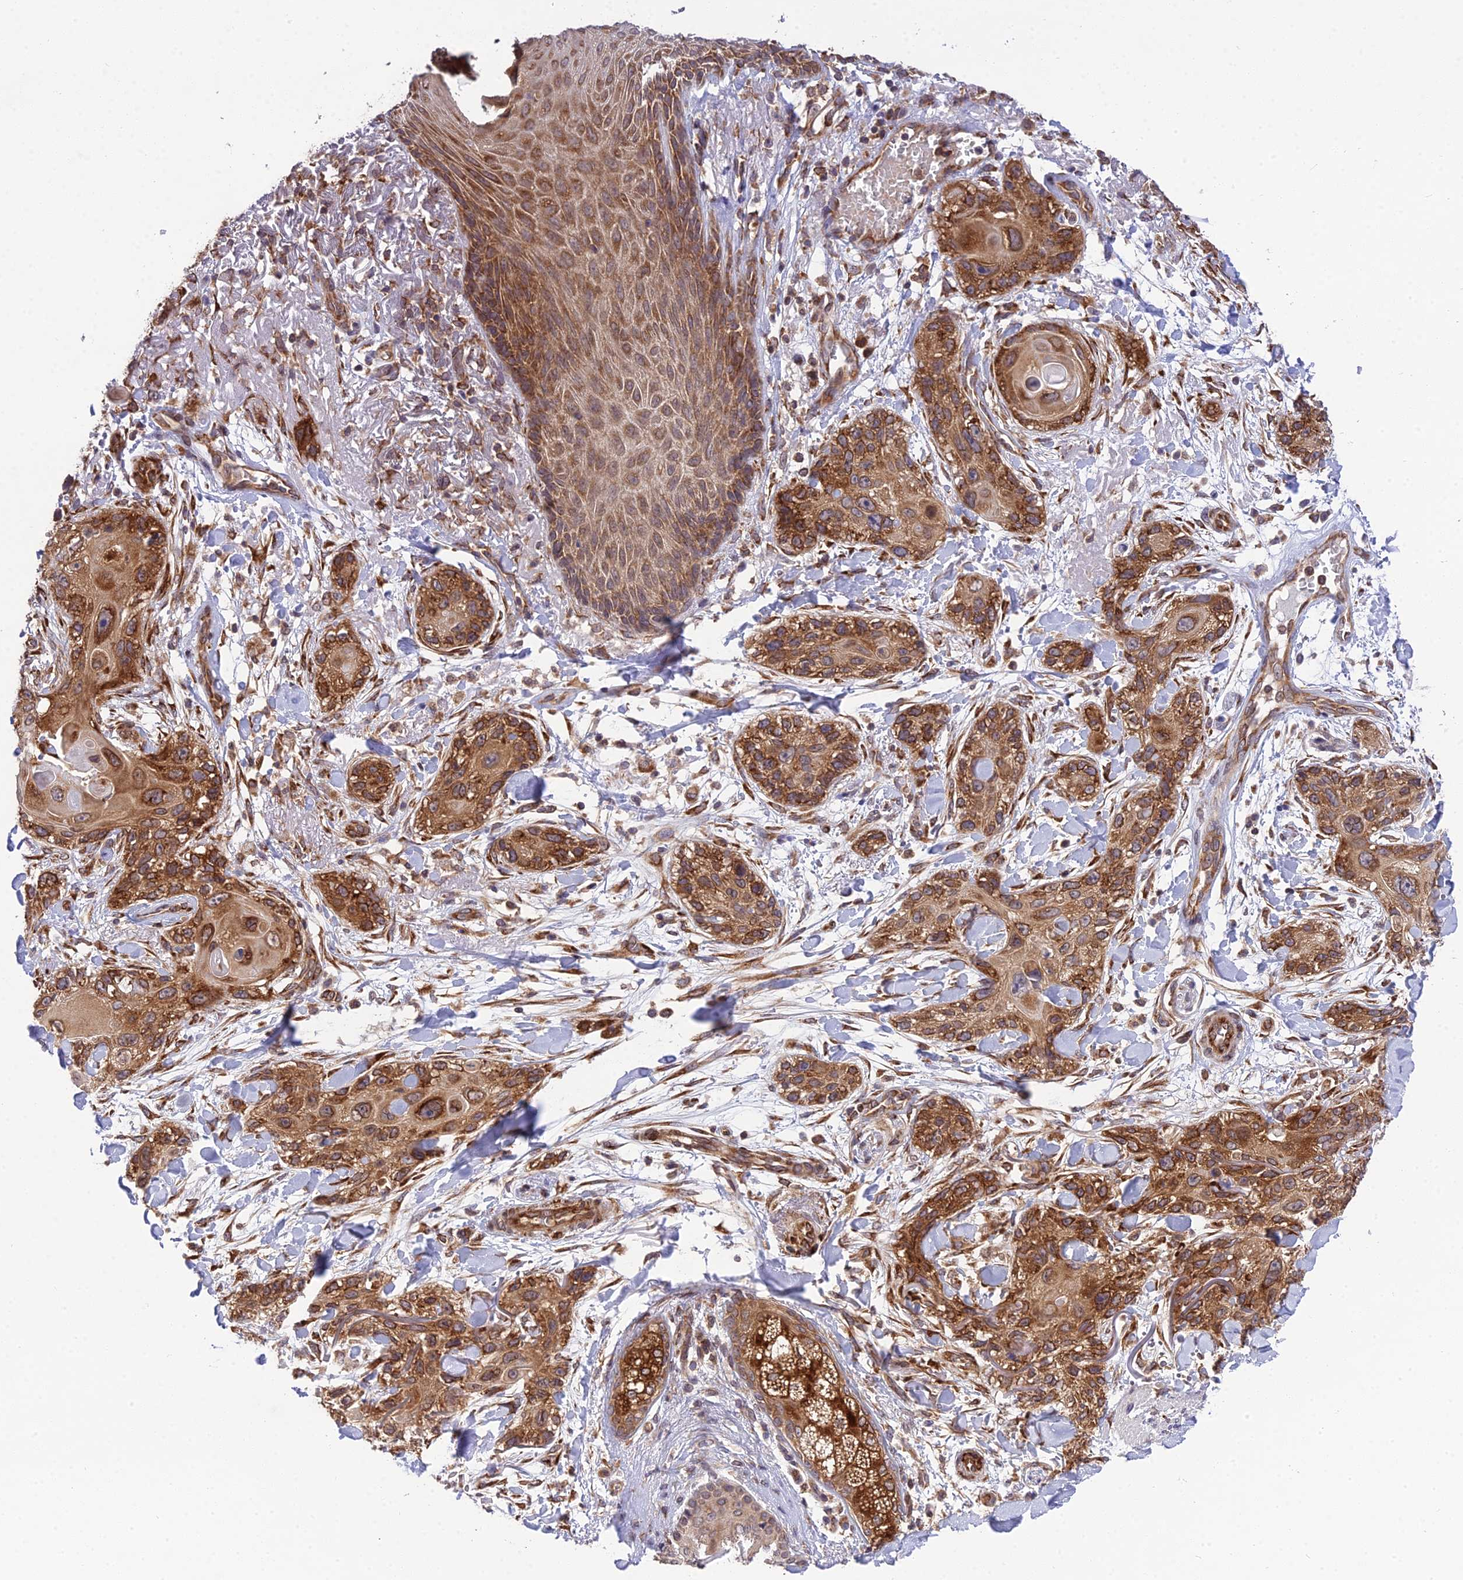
{"staining": {"intensity": "strong", "quantity": ">75%", "location": "cytoplasmic/membranous"}, "tissue": "skin cancer", "cell_type": "Tumor cells", "image_type": "cancer", "snomed": [{"axis": "morphology", "description": "Normal tissue, NOS"}, {"axis": "morphology", "description": "Squamous cell carcinoma, NOS"}, {"axis": "topography", "description": "Skin"}], "caption": "Protein staining reveals strong cytoplasmic/membranous staining in about >75% of tumor cells in squamous cell carcinoma (skin).", "gene": "DHCR7", "patient": {"sex": "male", "age": 72}}